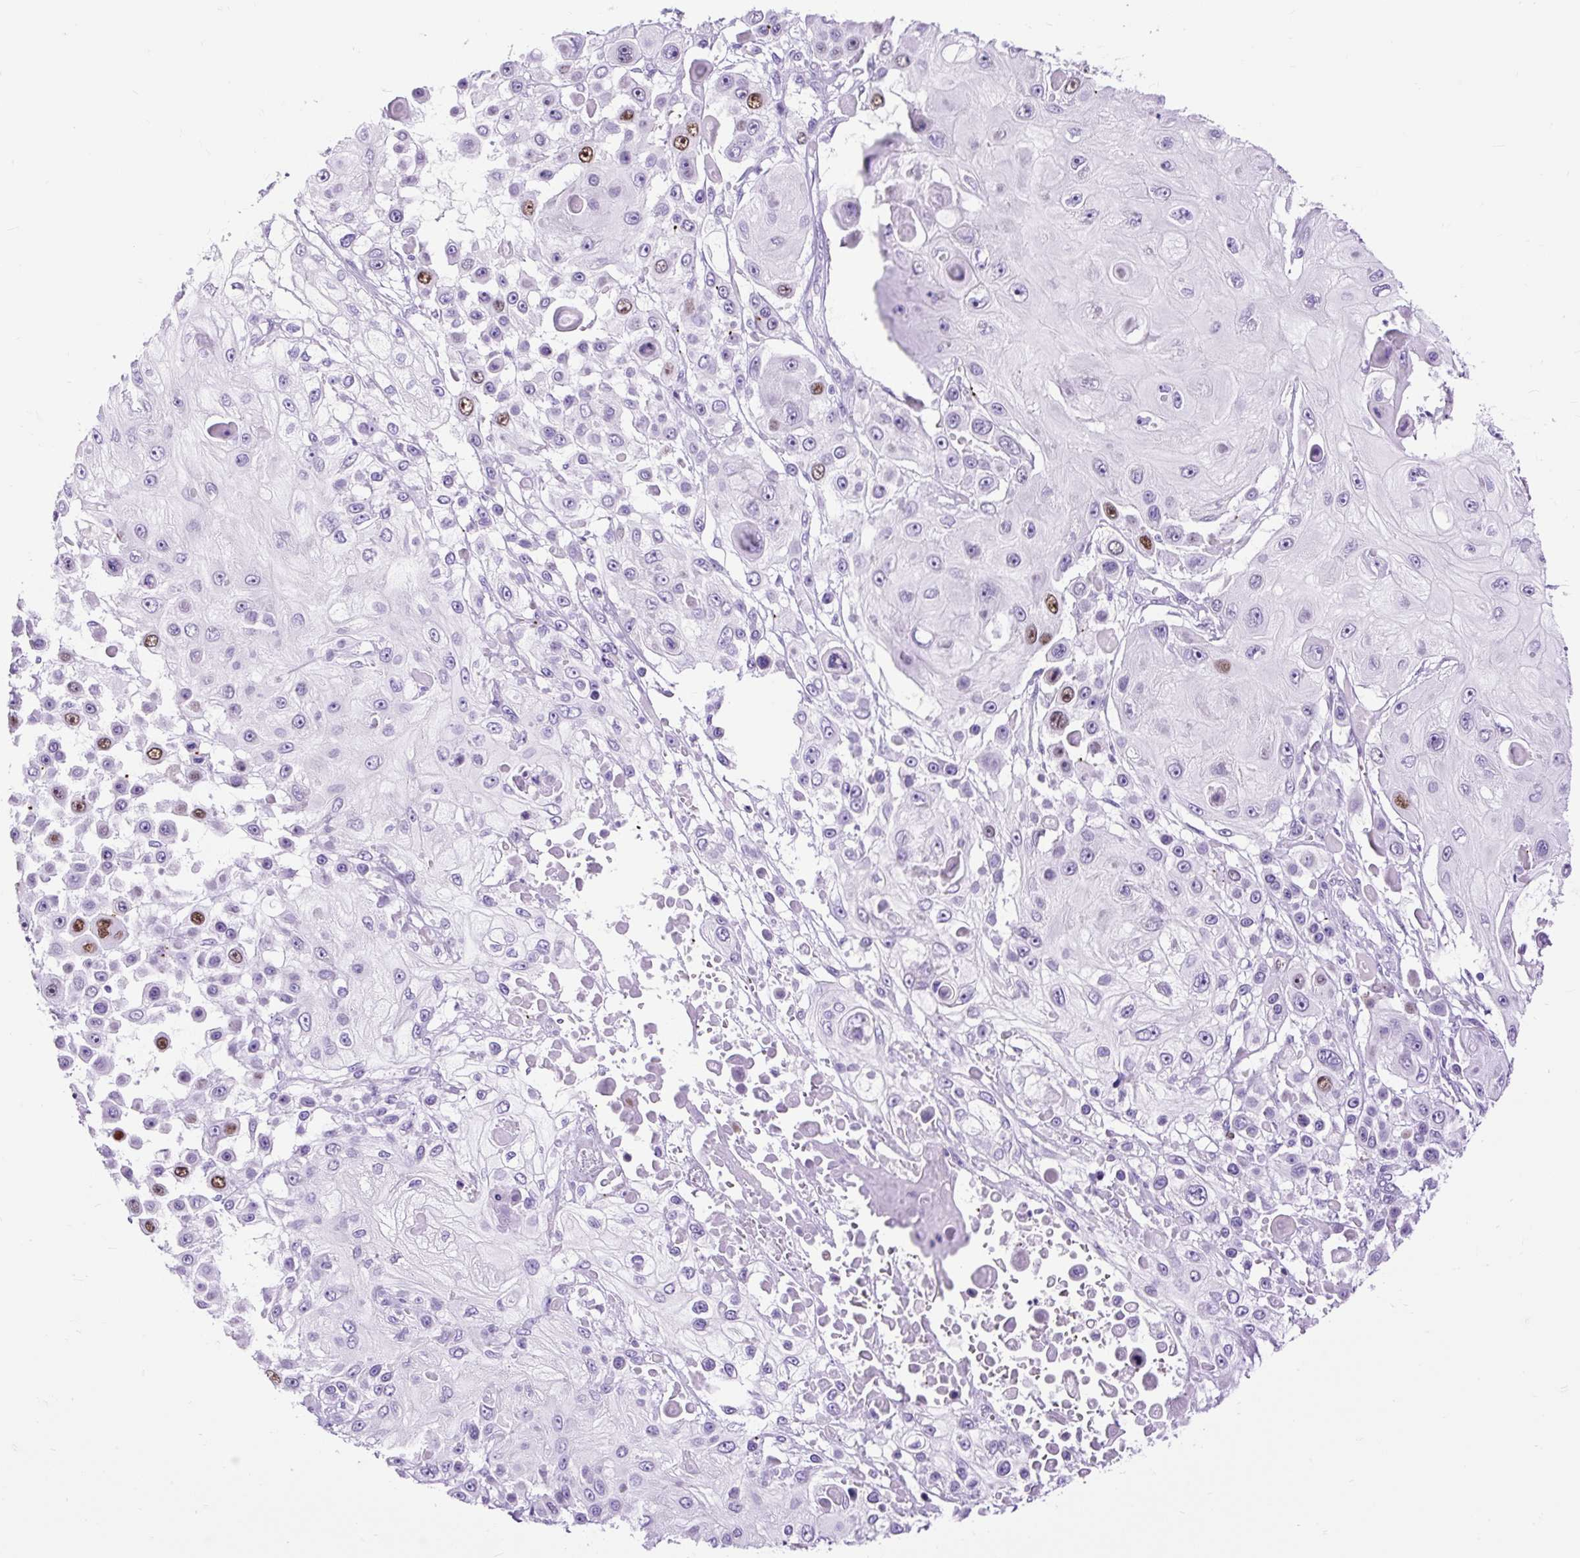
{"staining": {"intensity": "moderate", "quantity": "<25%", "location": "nuclear"}, "tissue": "skin cancer", "cell_type": "Tumor cells", "image_type": "cancer", "snomed": [{"axis": "morphology", "description": "Squamous cell carcinoma, NOS"}, {"axis": "topography", "description": "Skin"}], "caption": "Protein staining by immunohistochemistry shows moderate nuclear staining in about <25% of tumor cells in skin cancer (squamous cell carcinoma).", "gene": "RACGAP1", "patient": {"sex": "male", "age": 67}}